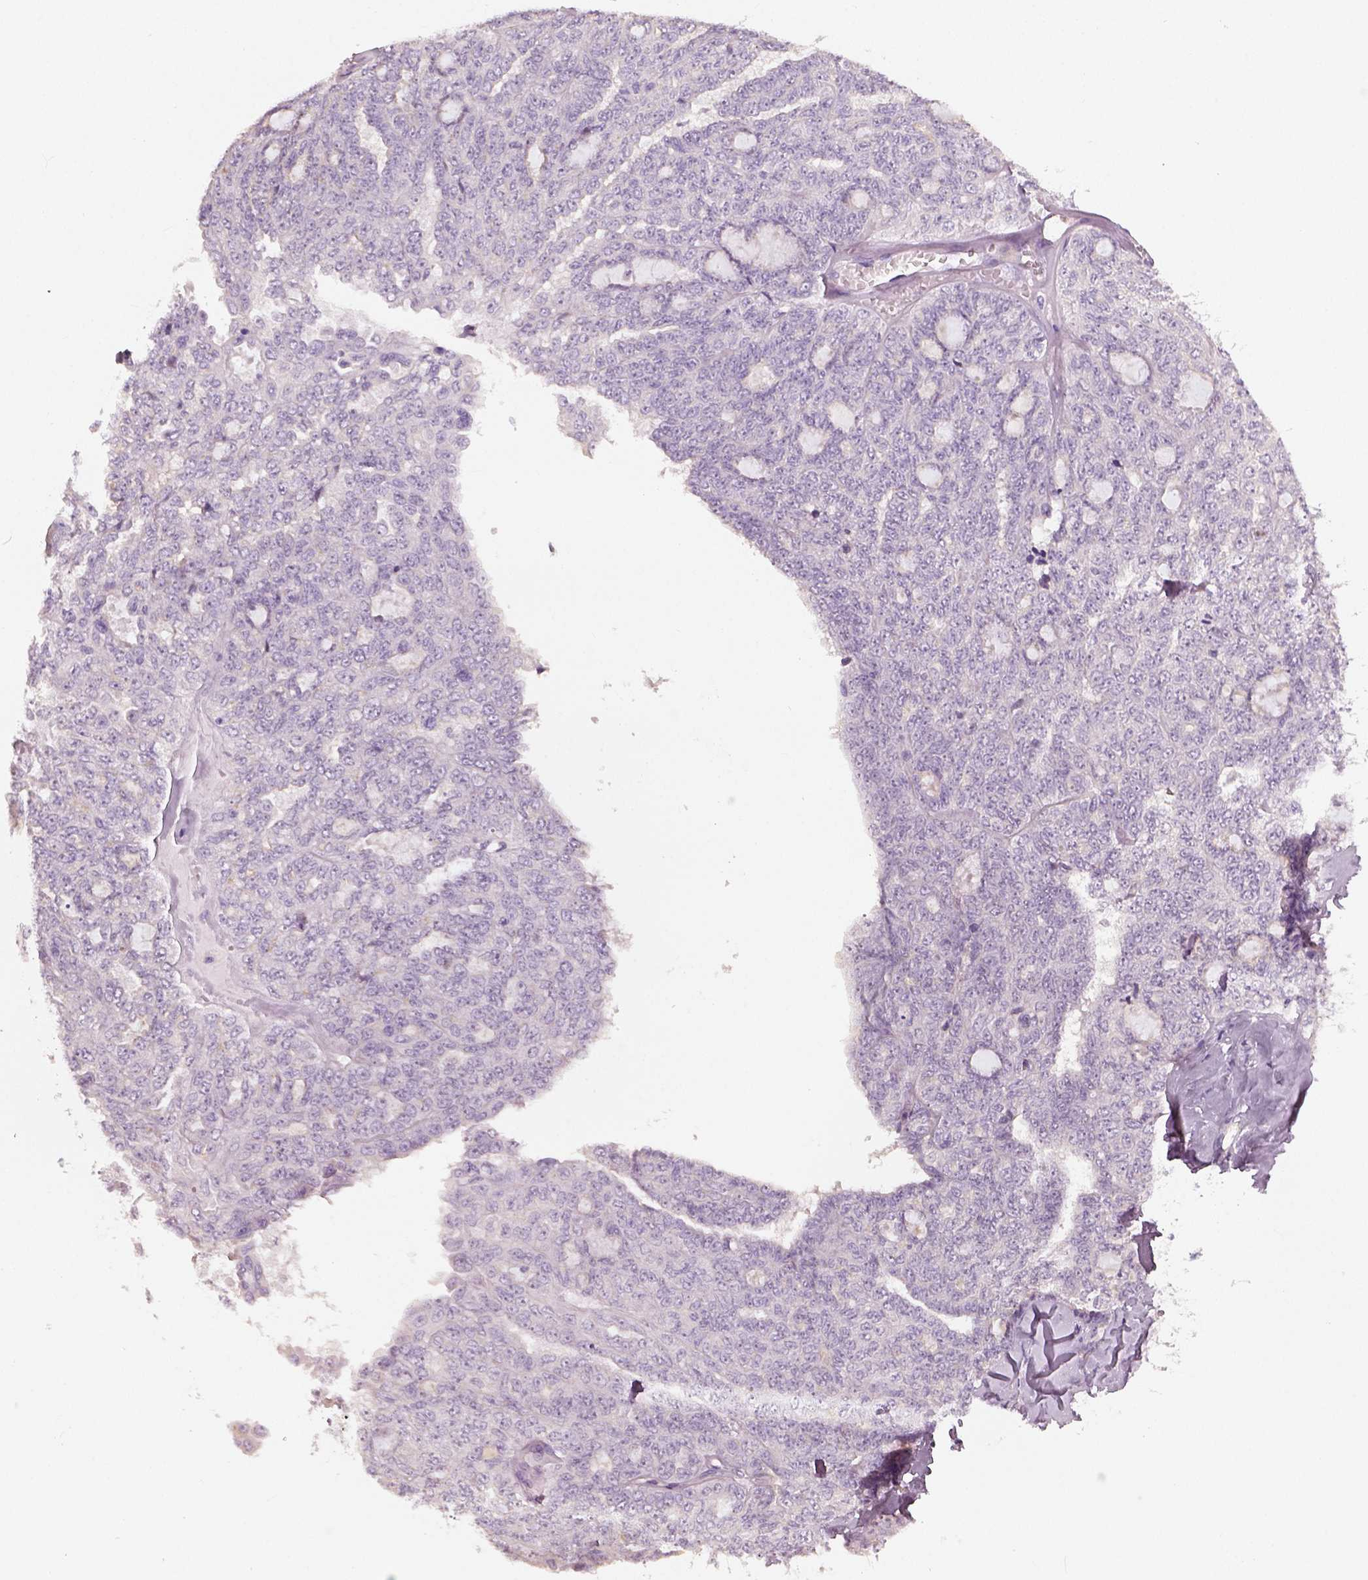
{"staining": {"intensity": "negative", "quantity": "none", "location": "none"}, "tissue": "ovarian cancer", "cell_type": "Tumor cells", "image_type": "cancer", "snomed": [{"axis": "morphology", "description": "Cystadenocarcinoma, serous, NOS"}, {"axis": "topography", "description": "Ovary"}], "caption": "Tumor cells show no significant expression in ovarian cancer. (DAB (3,3'-diaminobenzidine) IHC visualized using brightfield microscopy, high magnification).", "gene": "NECAB1", "patient": {"sex": "female", "age": 71}}